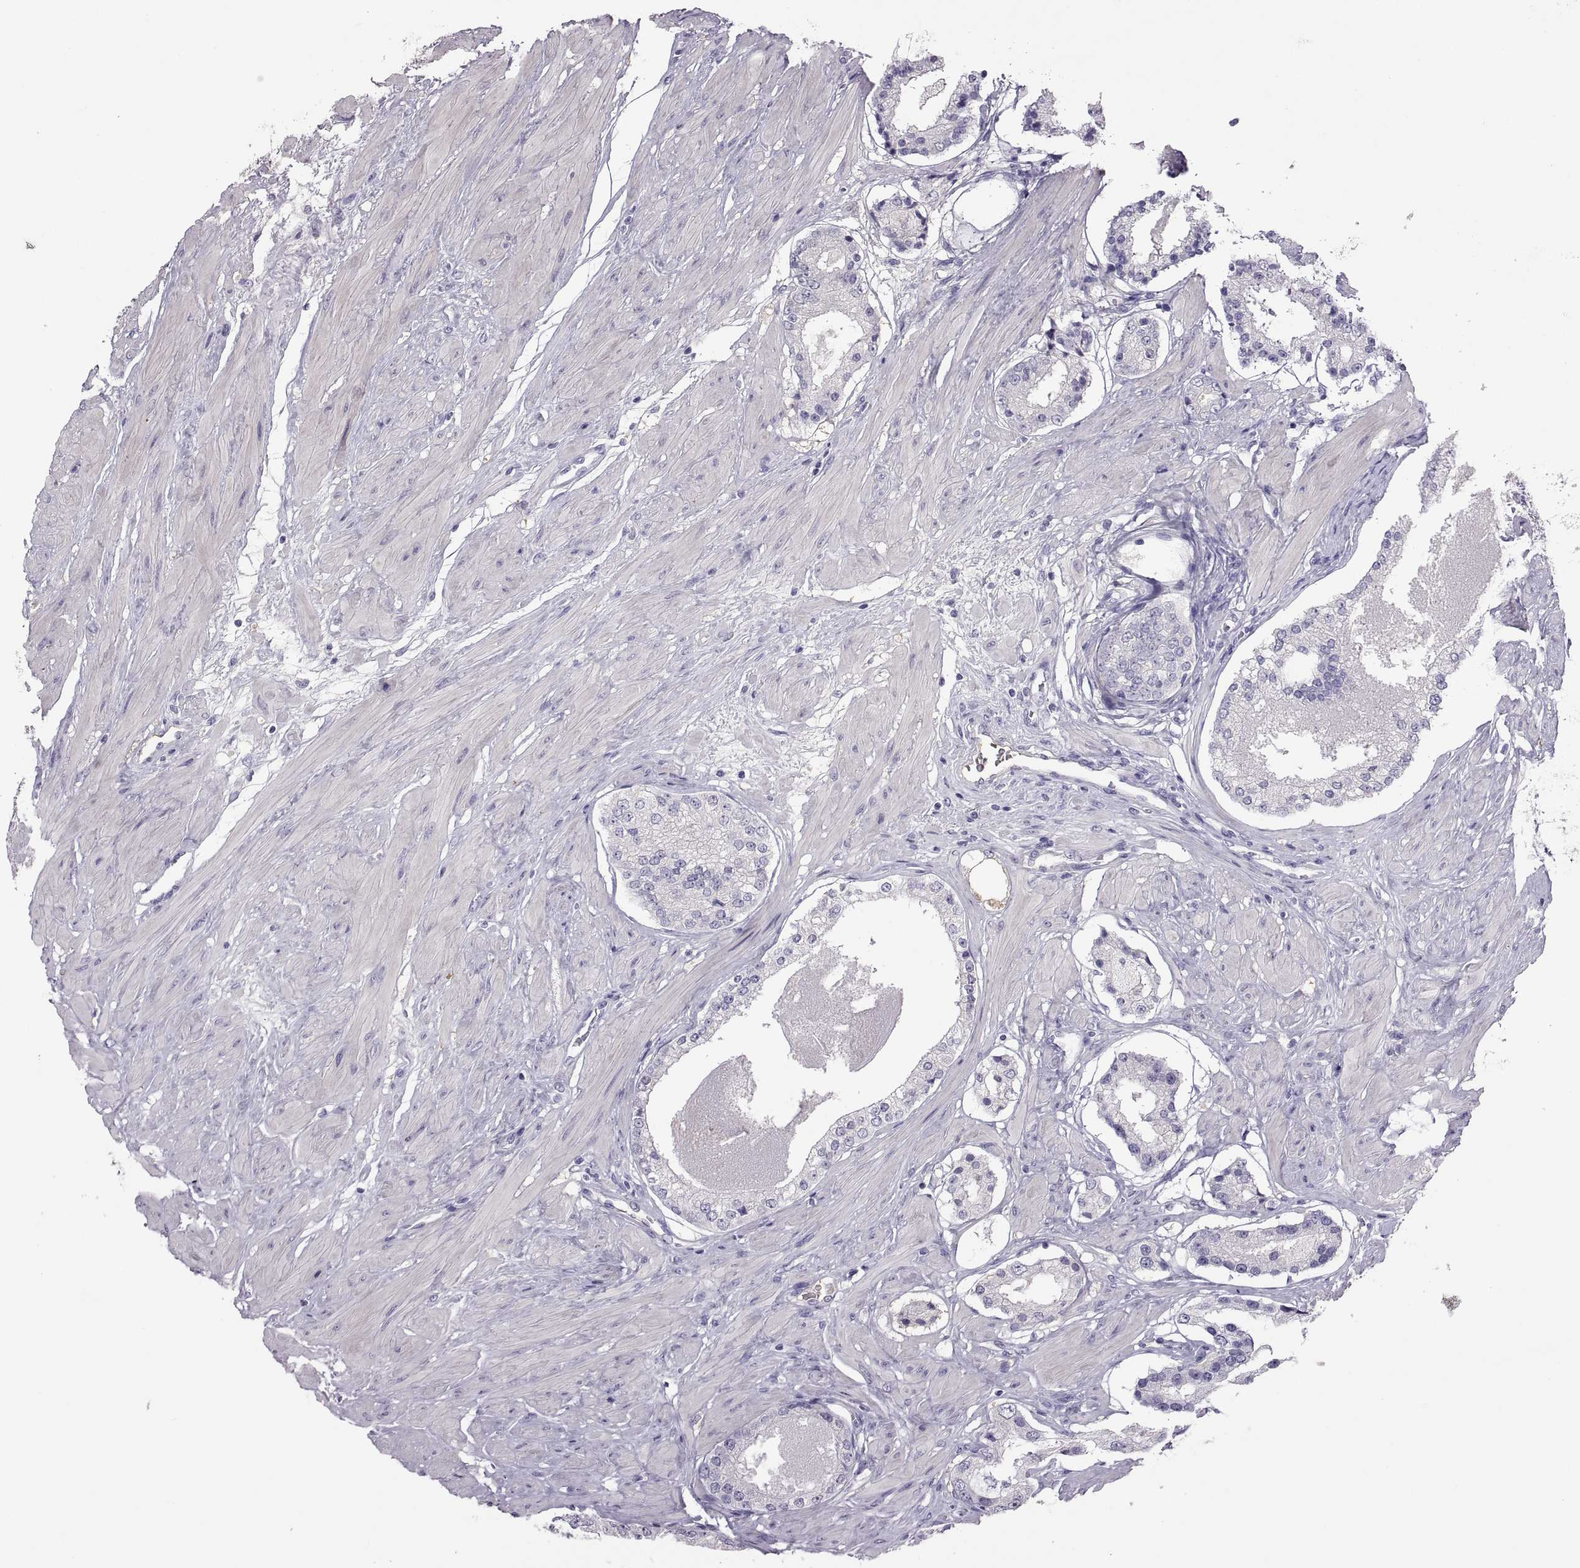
{"staining": {"intensity": "negative", "quantity": "none", "location": "none"}, "tissue": "prostate cancer", "cell_type": "Tumor cells", "image_type": "cancer", "snomed": [{"axis": "morphology", "description": "Adenocarcinoma, Low grade"}, {"axis": "topography", "description": "Prostate"}], "caption": "Tumor cells are negative for brown protein staining in adenocarcinoma (low-grade) (prostate).", "gene": "TBX19", "patient": {"sex": "male", "age": 60}}